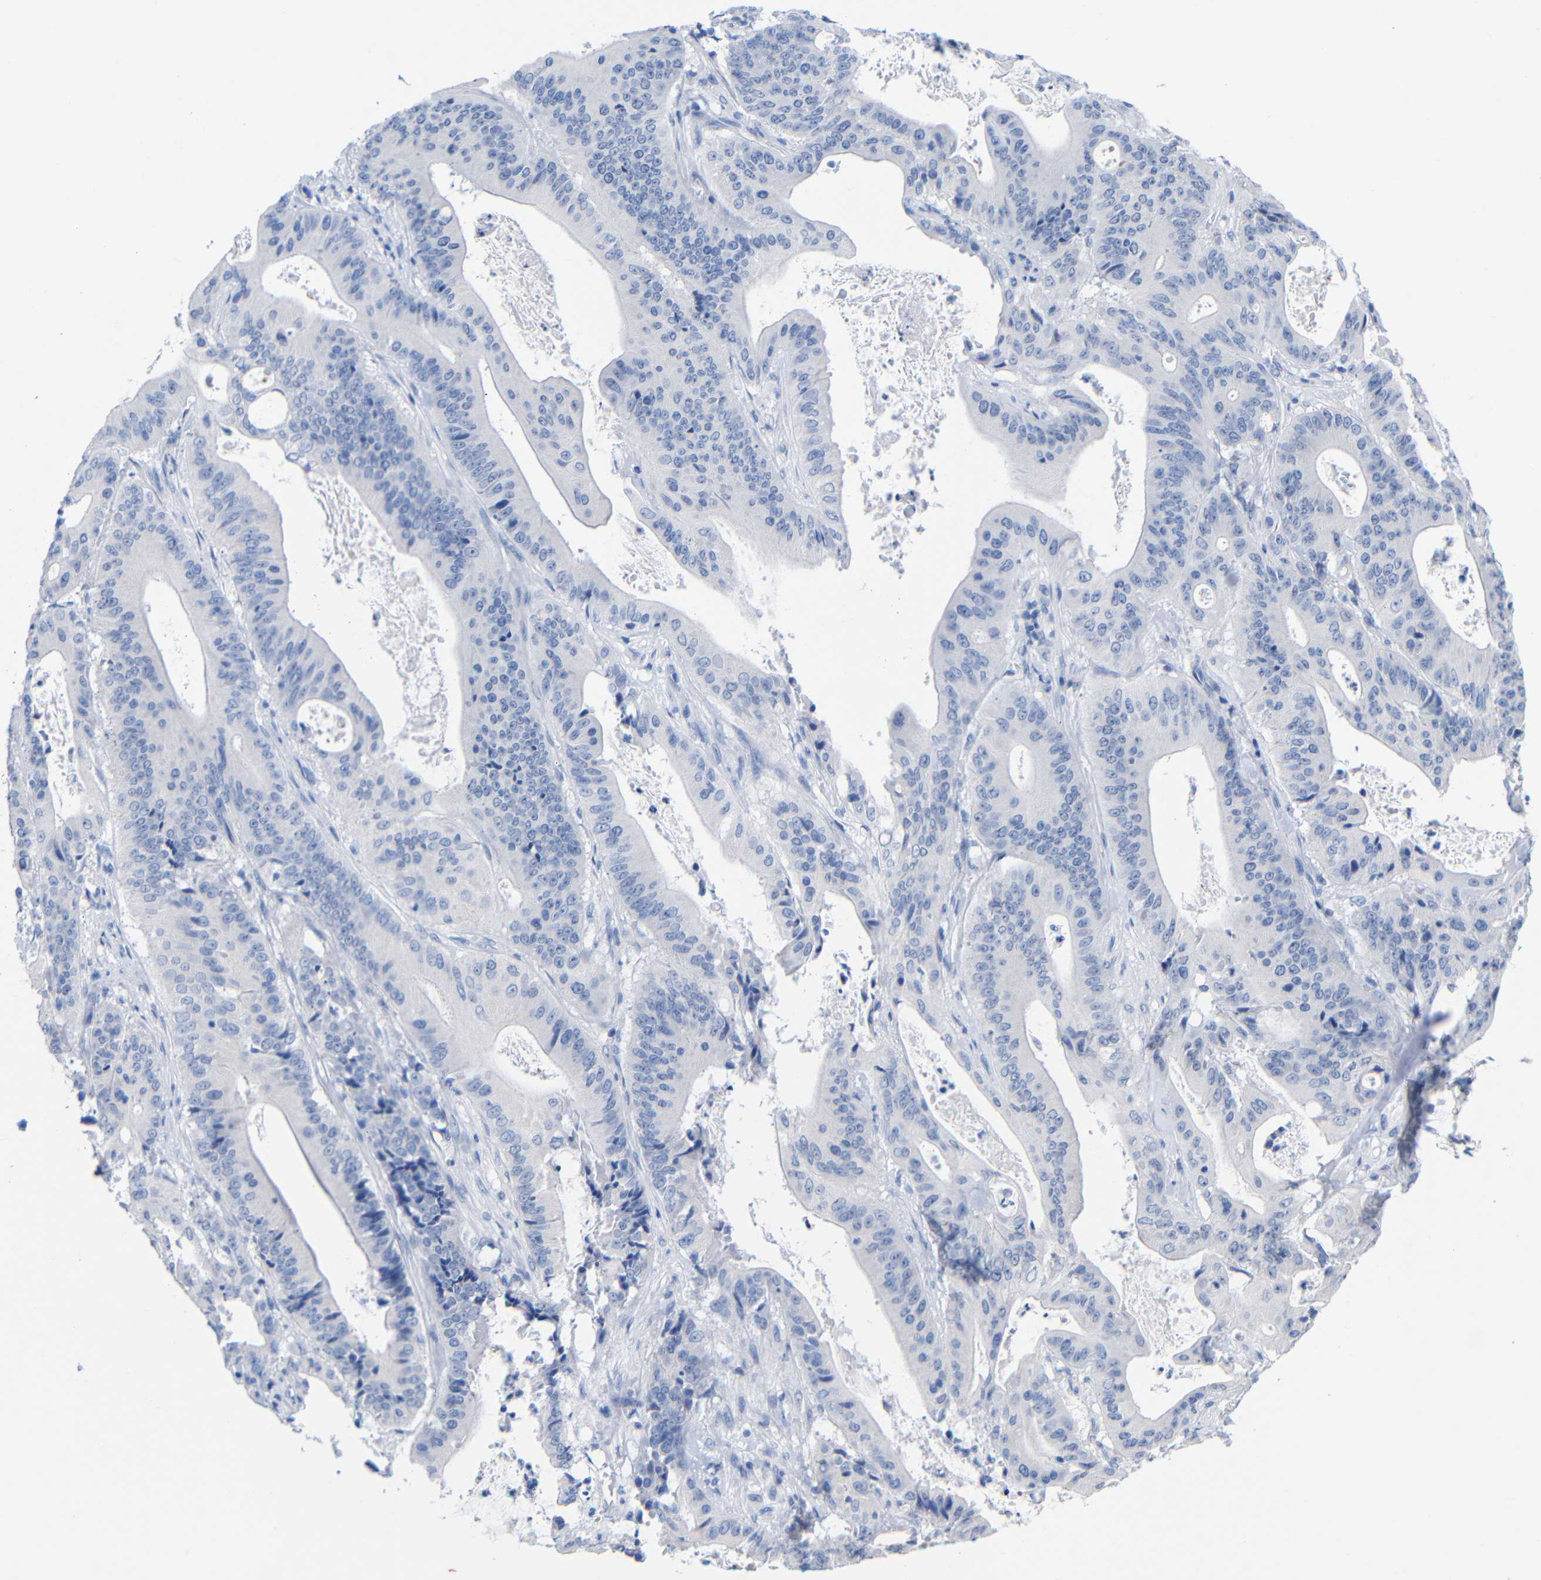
{"staining": {"intensity": "negative", "quantity": "none", "location": "none"}, "tissue": "pancreatic cancer", "cell_type": "Tumor cells", "image_type": "cancer", "snomed": [{"axis": "morphology", "description": "Normal tissue, NOS"}, {"axis": "topography", "description": "Lymph node"}], "caption": "Immunohistochemistry (IHC) of human pancreatic cancer shows no positivity in tumor cells.", "gene": "CGNL1", "patient": {"sex": "male", "age": 62}}